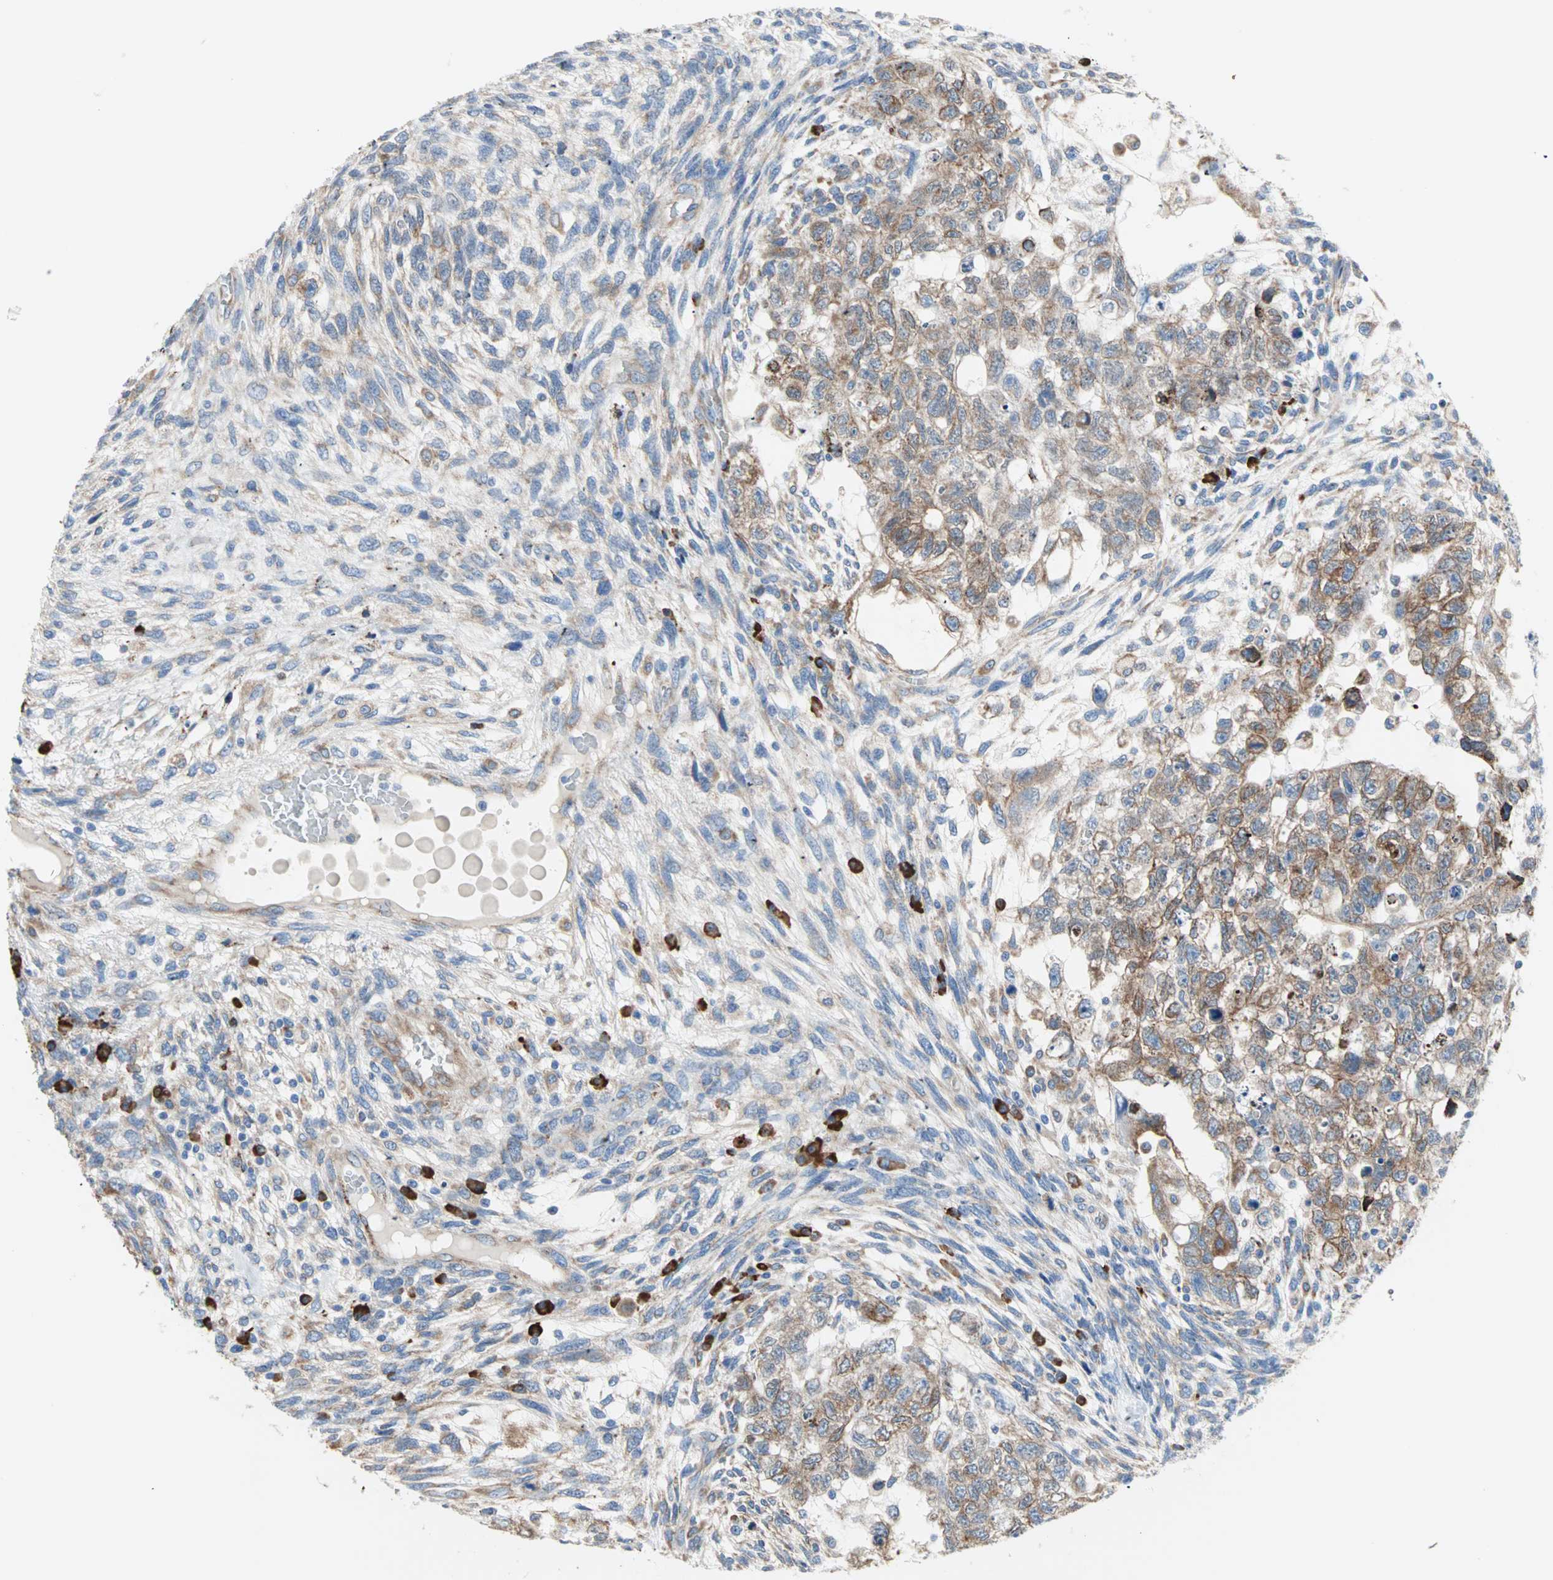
{"staining": {"intensity": "moderate", "quantity": ">75%", "location": "cytoplasmic/membranous"}, "tissue": "testis cancer", "cell_type": "Tumor cells", "image_type": "cancer", "snomed": [{"axis": "morphology", "description": "Normal tissue, NOS"}, {"axis": "morphology", "description": "Carcinoma, Embryonal, NOS"}, {"axis": "topography", "description": "Testis"}], "caption": "Protein expression by IHC exhibits moderate cytoplasmic/membranous staining in approximately >75% of tumor cells in testis cancer.", "gene": "PLCXD1", "patient": {"sex": "male", "age": 36}}